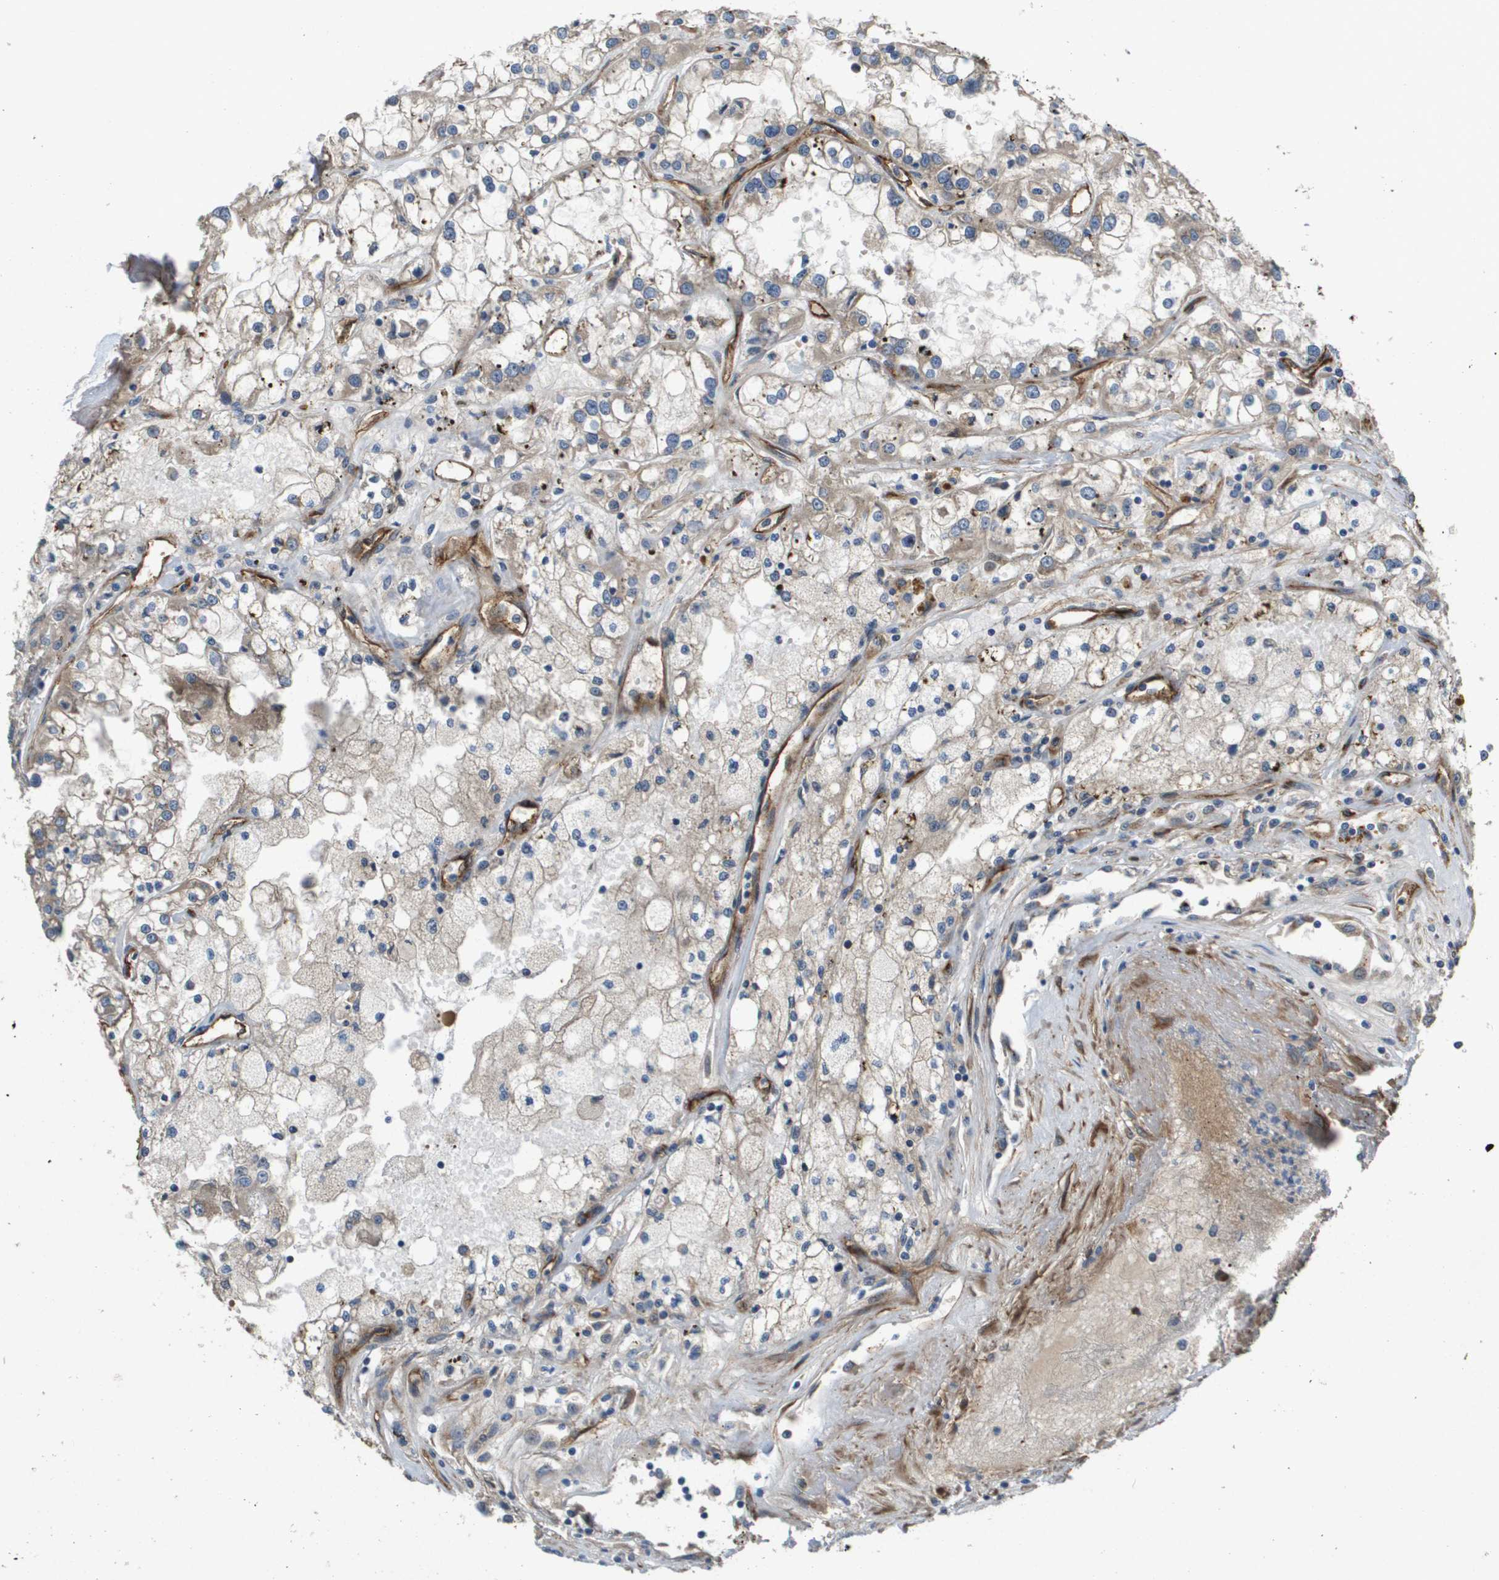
{"staining": {"intensity": "negative", "quantity": "none", "location": "none"}, "tissue": "renal cancer", "cell_type": "Tumor cells", "image_type": "cancer", "snomed": [{"axis": "morphology", "description": "Adenocarcinoma, NOS"}, {"axis": "topography", "description": "Kidney"}], "caption": "Immunohistochemistry of human adenocarcinoma (renal) reveals no expression in tumor cells.", "gene": "ENTPD2", "patient": {"sex": "female", "age": 52}}